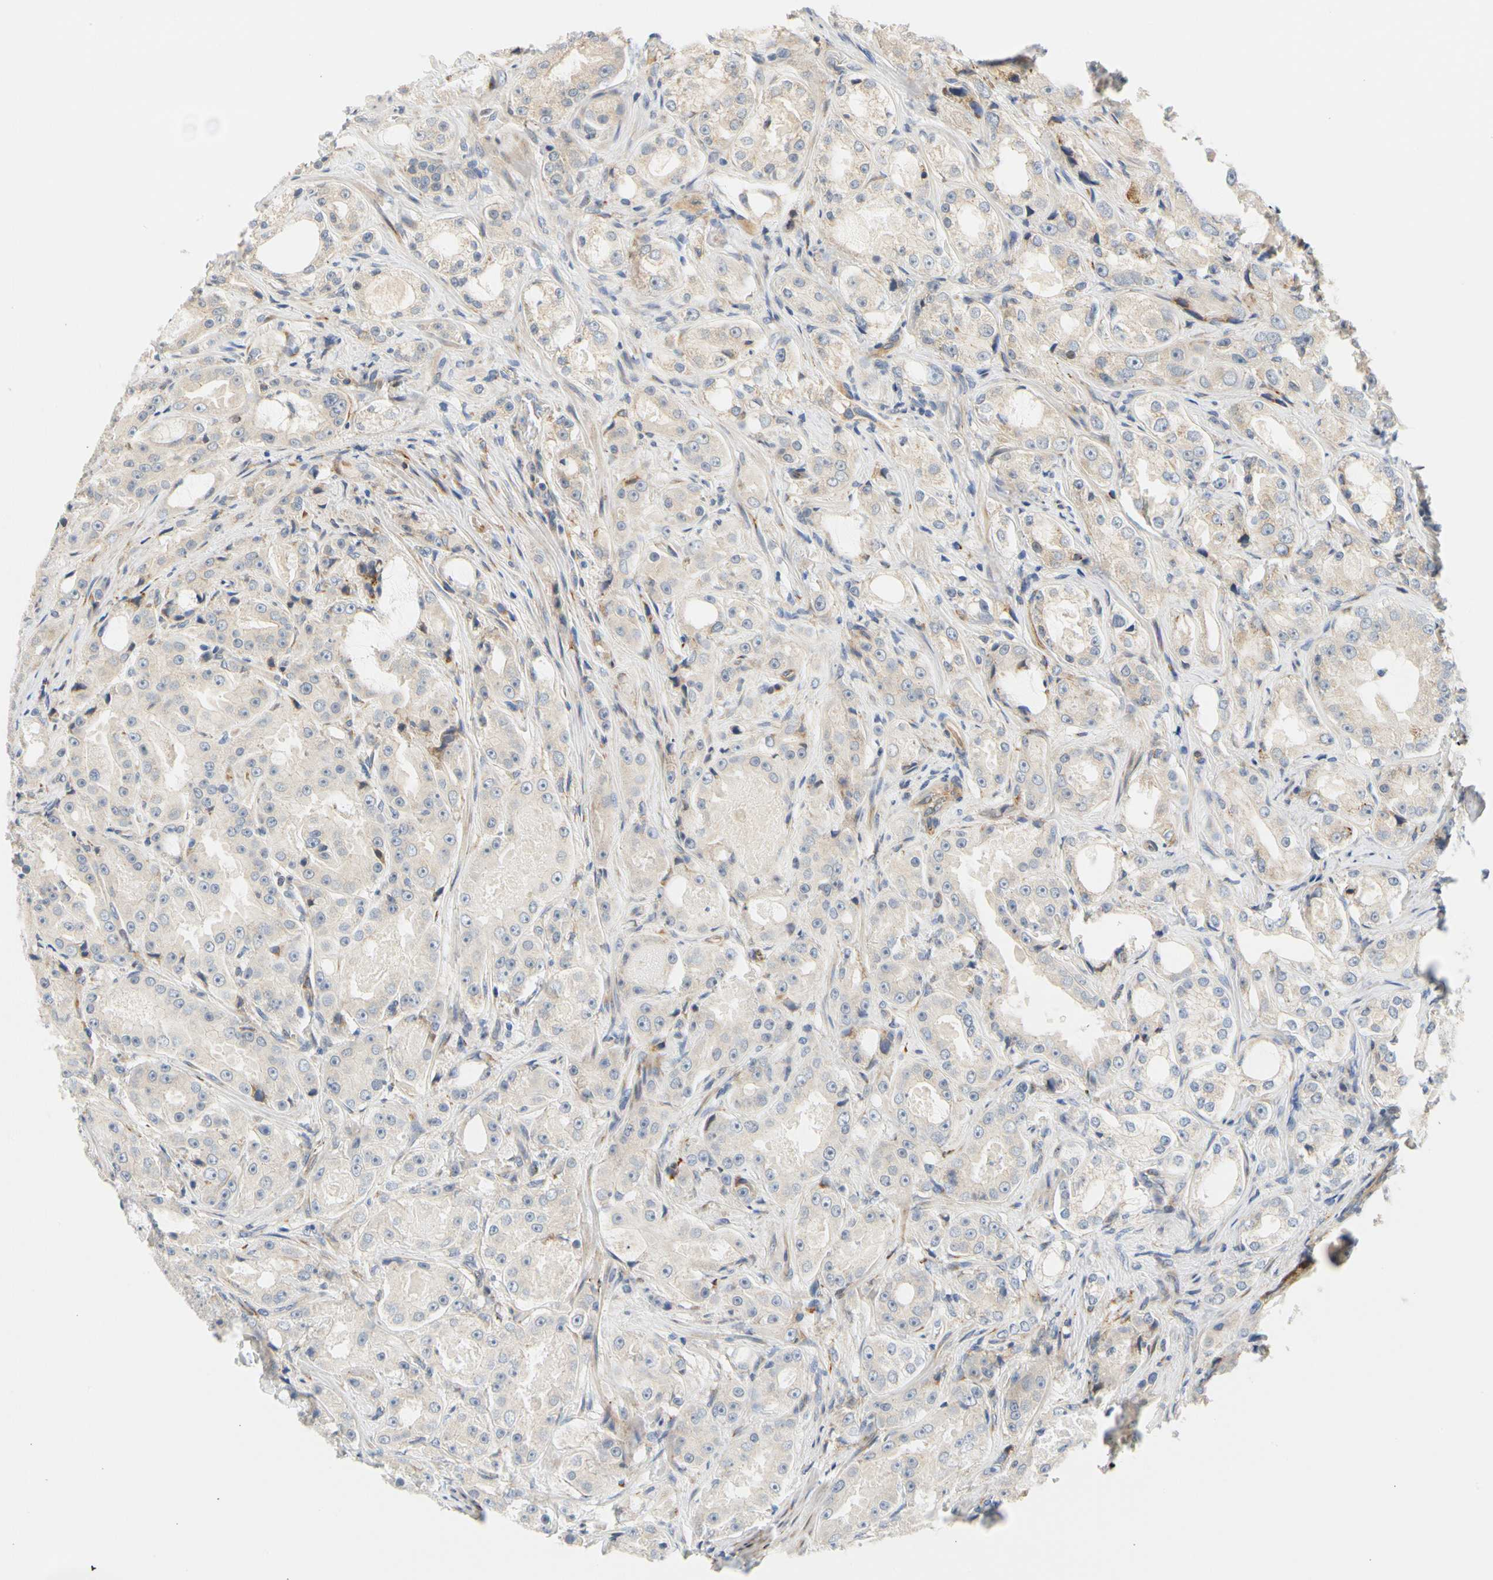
{"staining": {"intensity": "negative", "quantity": "none", "location": "none"}, "tissue": "prostate cancer", "cell_type": "Tumor cells", "image_type": "cancer", "snomed": [{"axis": "morphology", "description": "Adenocarcinoma, High grade"}, {"axis": "topography", "description": "Prostate"}], "caption": "Histopathology image shows no significant protein staining in tumor cells of prostate adenocarcinoma (high-grade).", "gene": "ZNF236", "patient": {"sex": "male", "age": 73}}